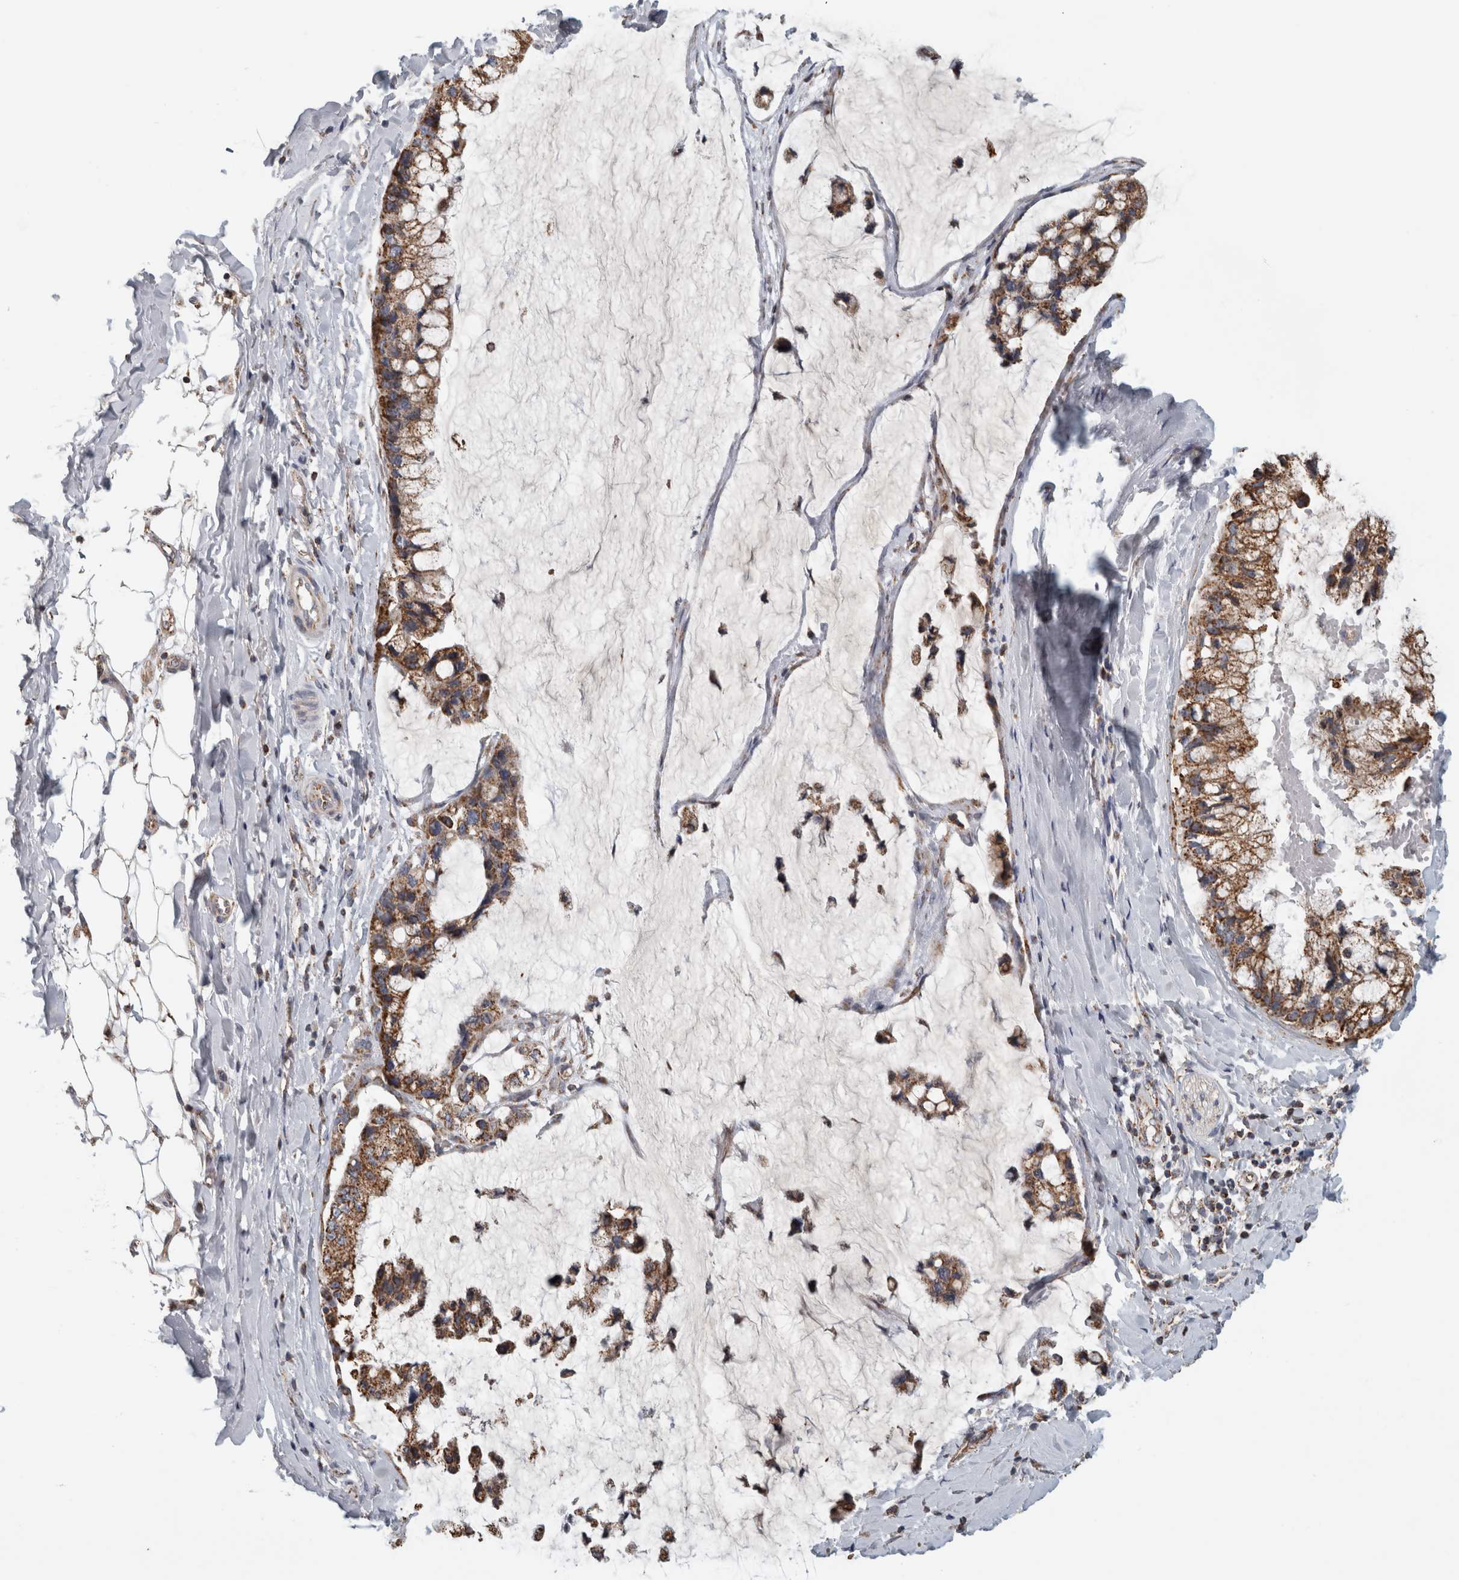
{"staining": {"intensity": "moderate", "quantity": ">75%", "location": "cytoplasmic/membranous"}, "tissue": "ovarian cancer", "cell_type": "Tumor cells", "image_type": "cancer", "snomed": [{"axis": "morphology", "description": "Cystadenocarcinoma, mucinous, NOS"}, {"axis": "topography", "description": "Ovary"}], "caption": "Ovarian cancer tissue demonstrates moderate cytoplasmic/membranous expression in approximately >75% of tumor cells, visualized by immunohistochemistry. (DAB IHC with brightfield microscopy, high magnification).", "gene": "ST8SIA1", "patient": {"sex": "female", "age": 39}}